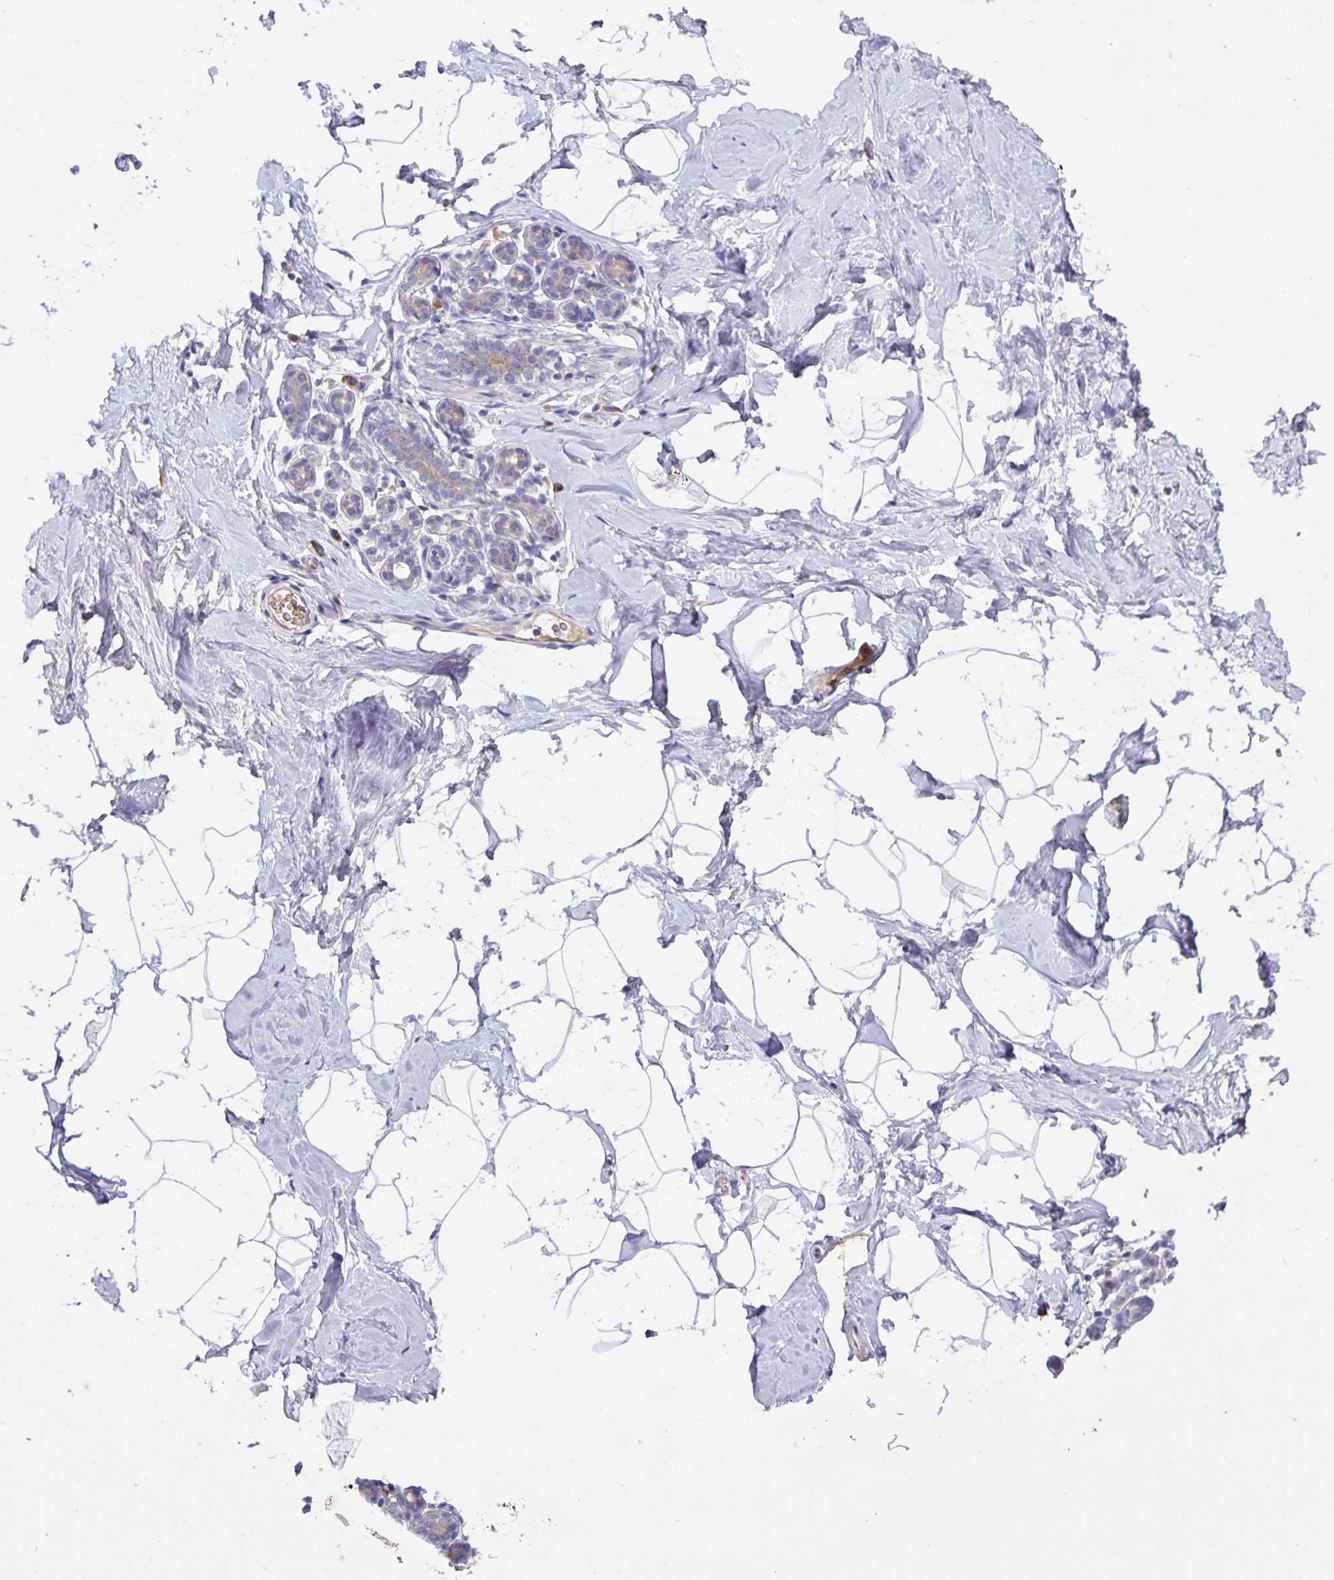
{"staining": {"intensity": "negative", "quantity": "none", "location": "none"}, "tissue": "breast", "cell_type": "Adipocytes", "image_type": "normal", "snomed": [{"axis": "morphology", "description": "Normal tissue, NOS"}, {"axis": "topography", "description": "Breast"}], "caption": "IHC histopathology image of benign breast stained for a protein (brown), which displays no positivity in adipocytes.", "gene": "EML6", "patient": {"sex": "female", "age": 32}}